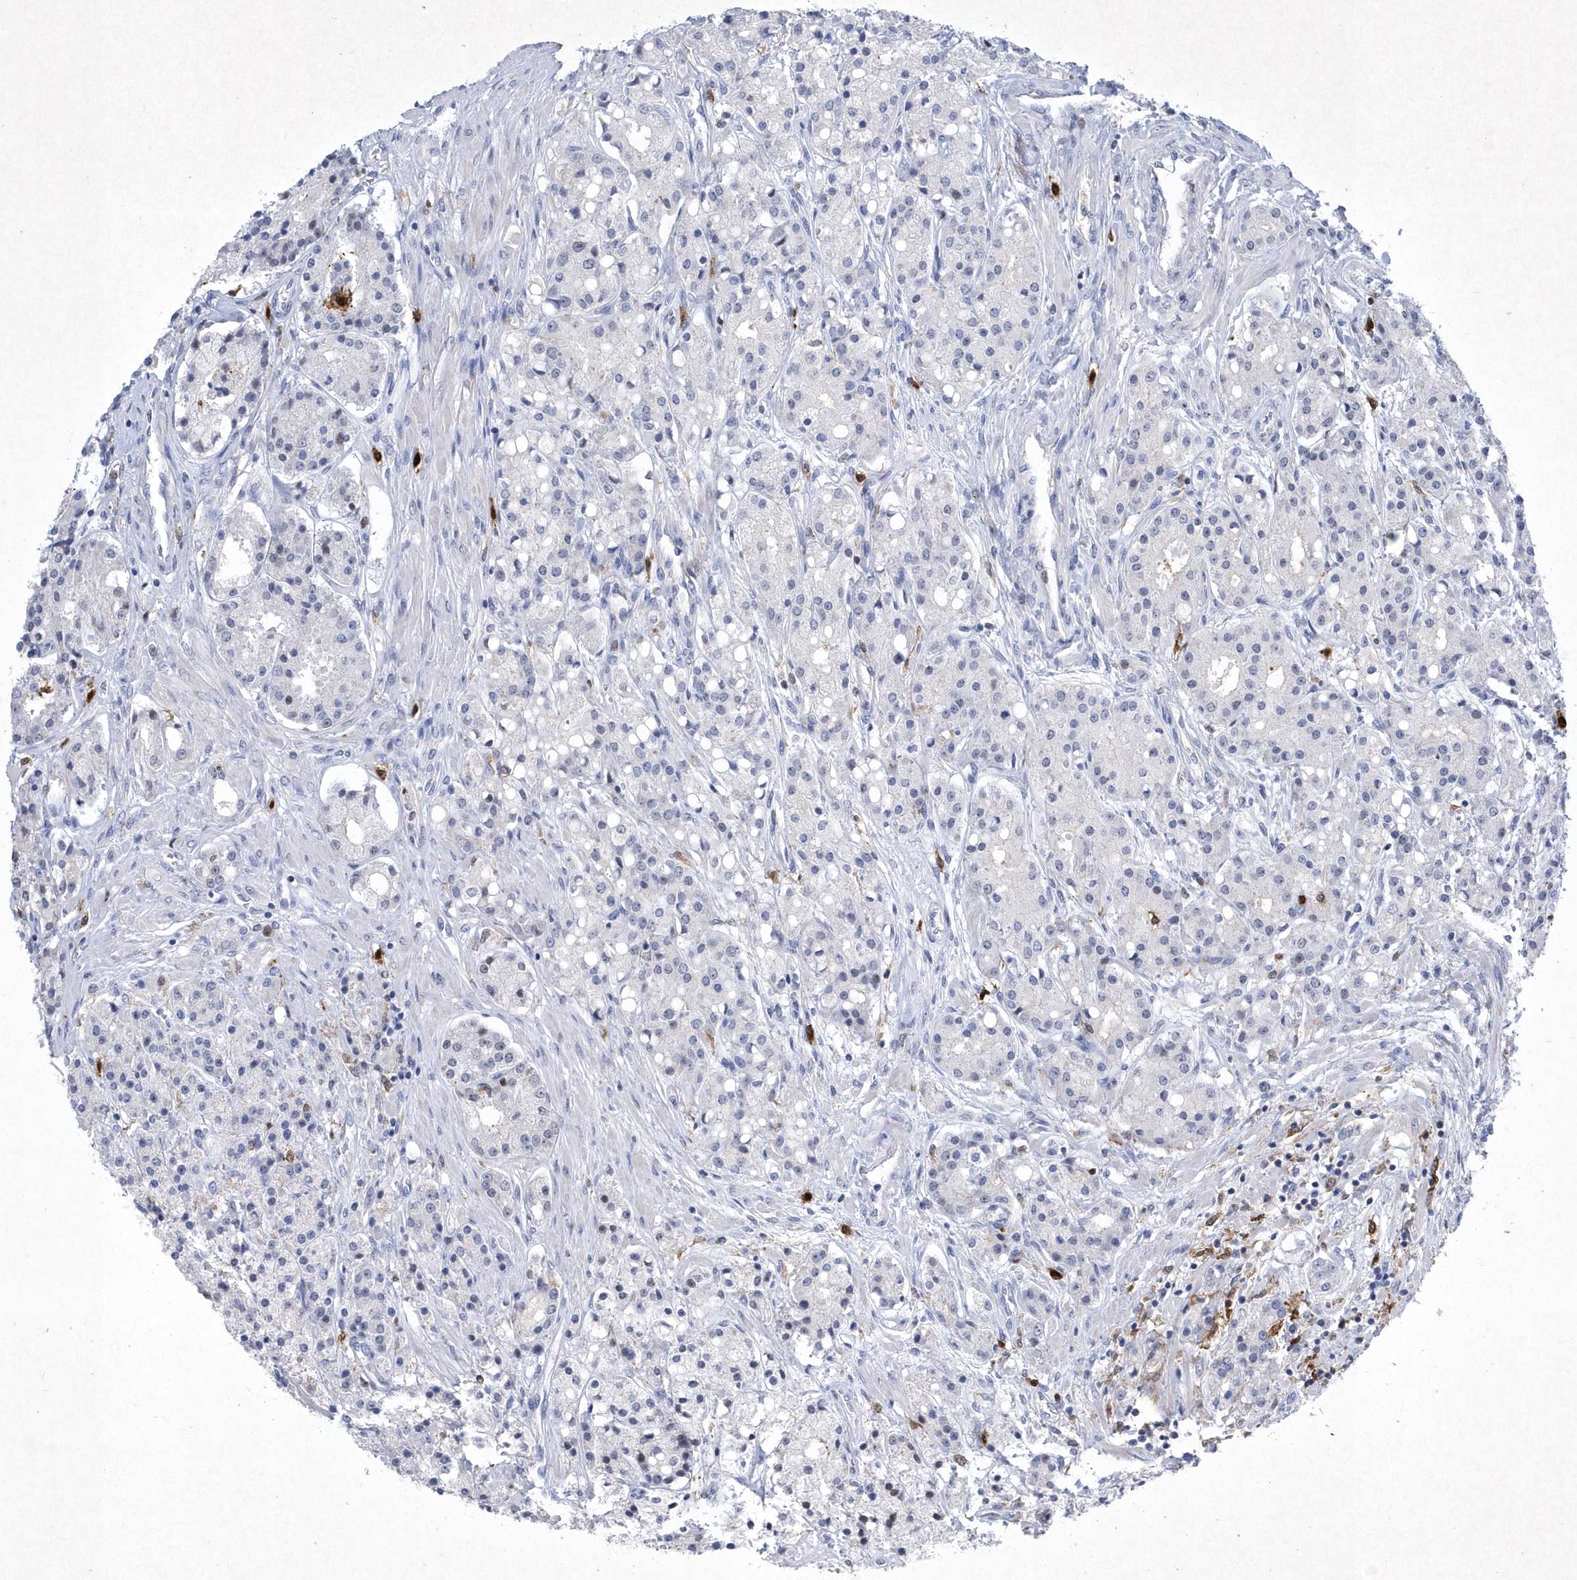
{"staining": {"intensity": "negative", "quantity": "none", "location": "none"}, "tissue": "prostate cancer", "cell_type": "Tumor cells", "image_type": "cancer", "snomed": [{"axis": "morphology", "description": "Adenocarcinoma, High grade"}, {"axis": "topography", "description": "Prostate"}], "caption": "Image shows no protein staining in tumor cells of prostate cancer tissue.", "gene": "BHLHA15", "patient": {"sex": "male", "age": 60}}